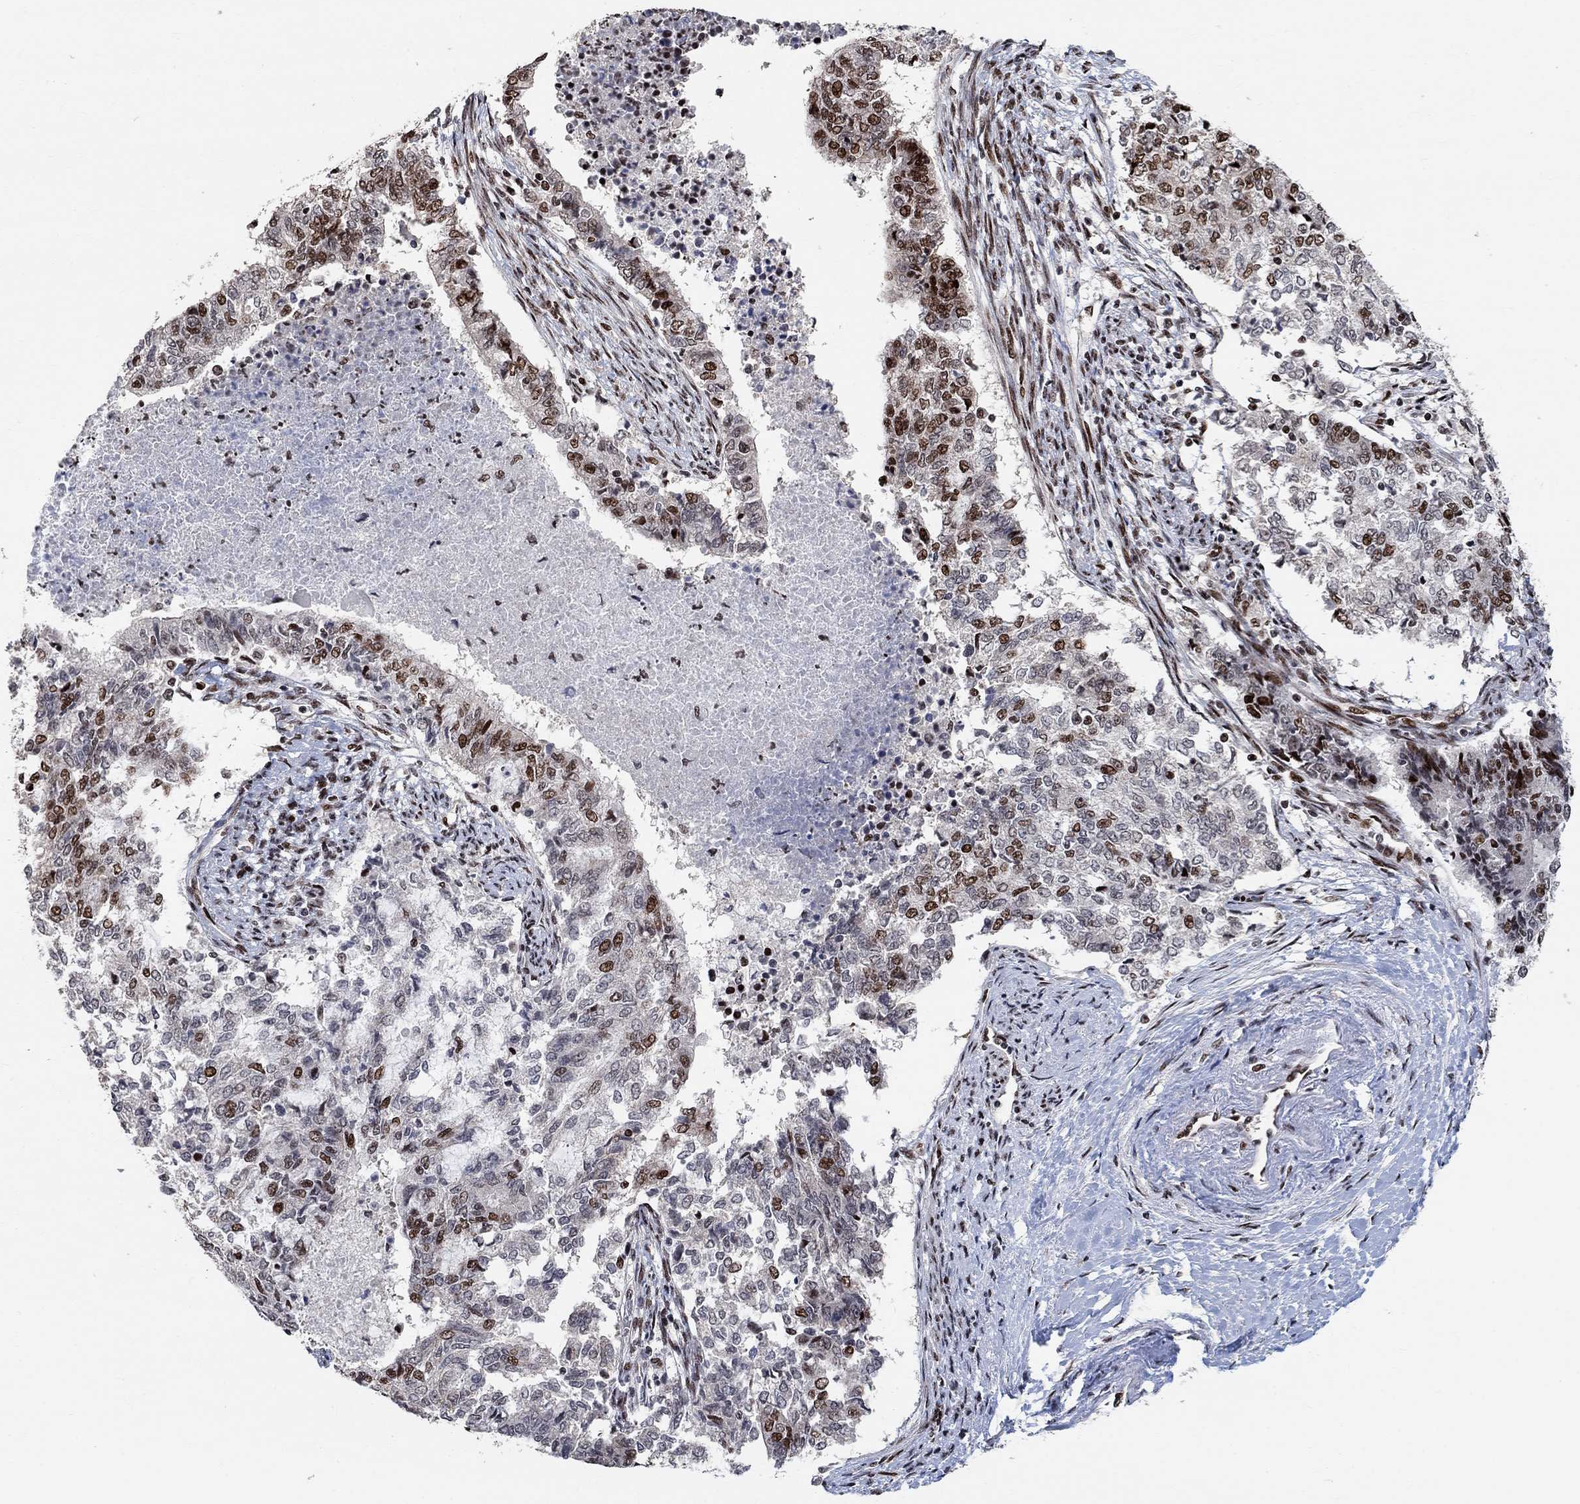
{"staining": {"intensity": "strong", "quantity": "25%-75%", "location": "nuclear"}, "tissue": "endometrial cancer", "cell_type": "Tumor cells", "image_type": "cancer", "snomed": [{"axis": "morphology", "description": "Adenocarcinoma, NOS"}, {"axis": "topography", "description": "Endometrium"}], "caption": "Immunohistochemistry (IHC) (DAB (3,3'-diaminobenzidine)) staining of adenocarcinoma (endometrial) displays strong nuclear protein staining in approximately 25%-75% of tumor cells.", "gene": "E4F1", "patient": {"sex": "female", "age": 65}}